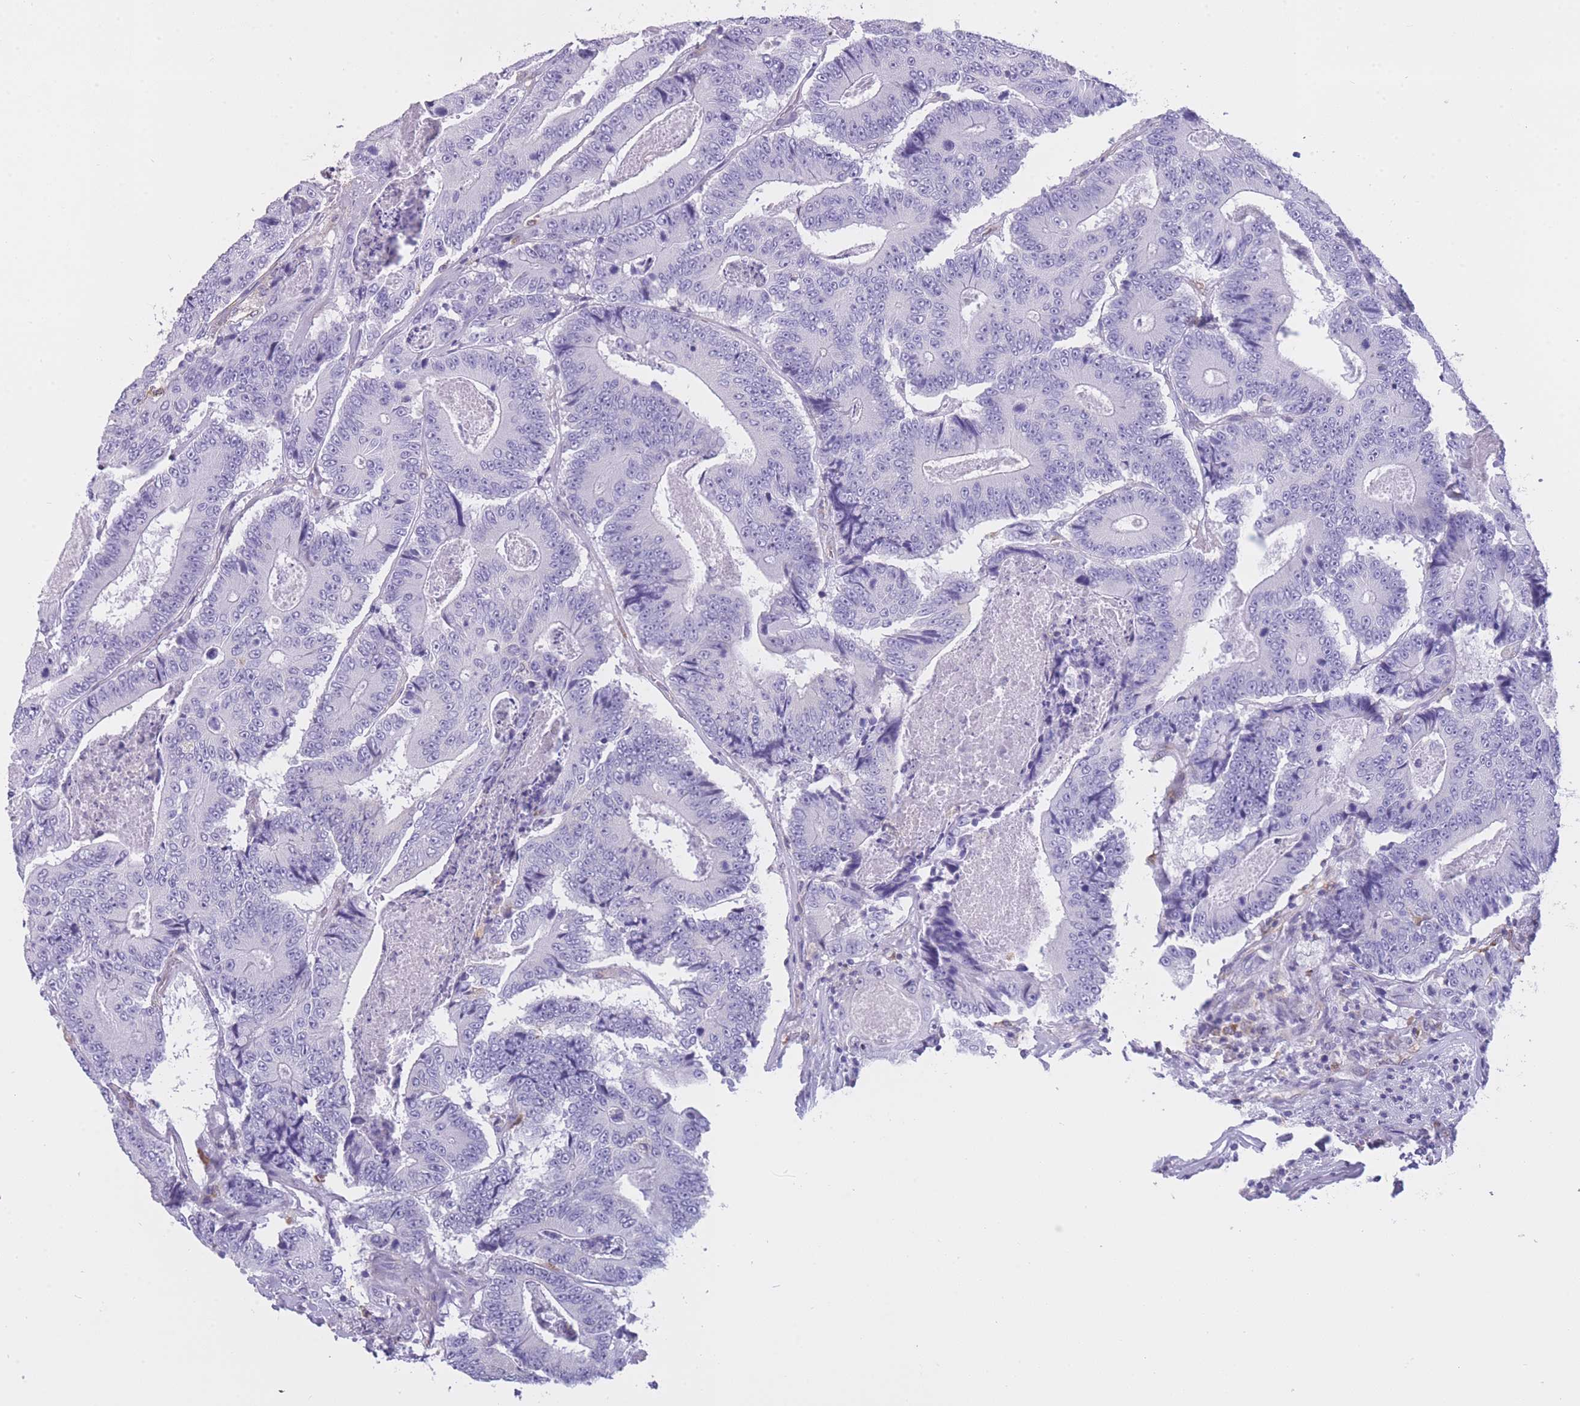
{"staining": {"intensity": "negative", "quantity": "none", "location": "none"}, "tissue": "colorectal cancer", "cell_type": "Tumor cells", "image_type": "cancer", "snomed": [{"axis": "morphology", "description": "Adenocarcinoma, NOS"}, {"axis": "topography", "description": "Colon"}], "caption": "The histopathology image demonstrates no staining of tumor cells in colorectal cancer.", "gene": "ZNF662", "patient": {"sex": "male", "age": 83}}